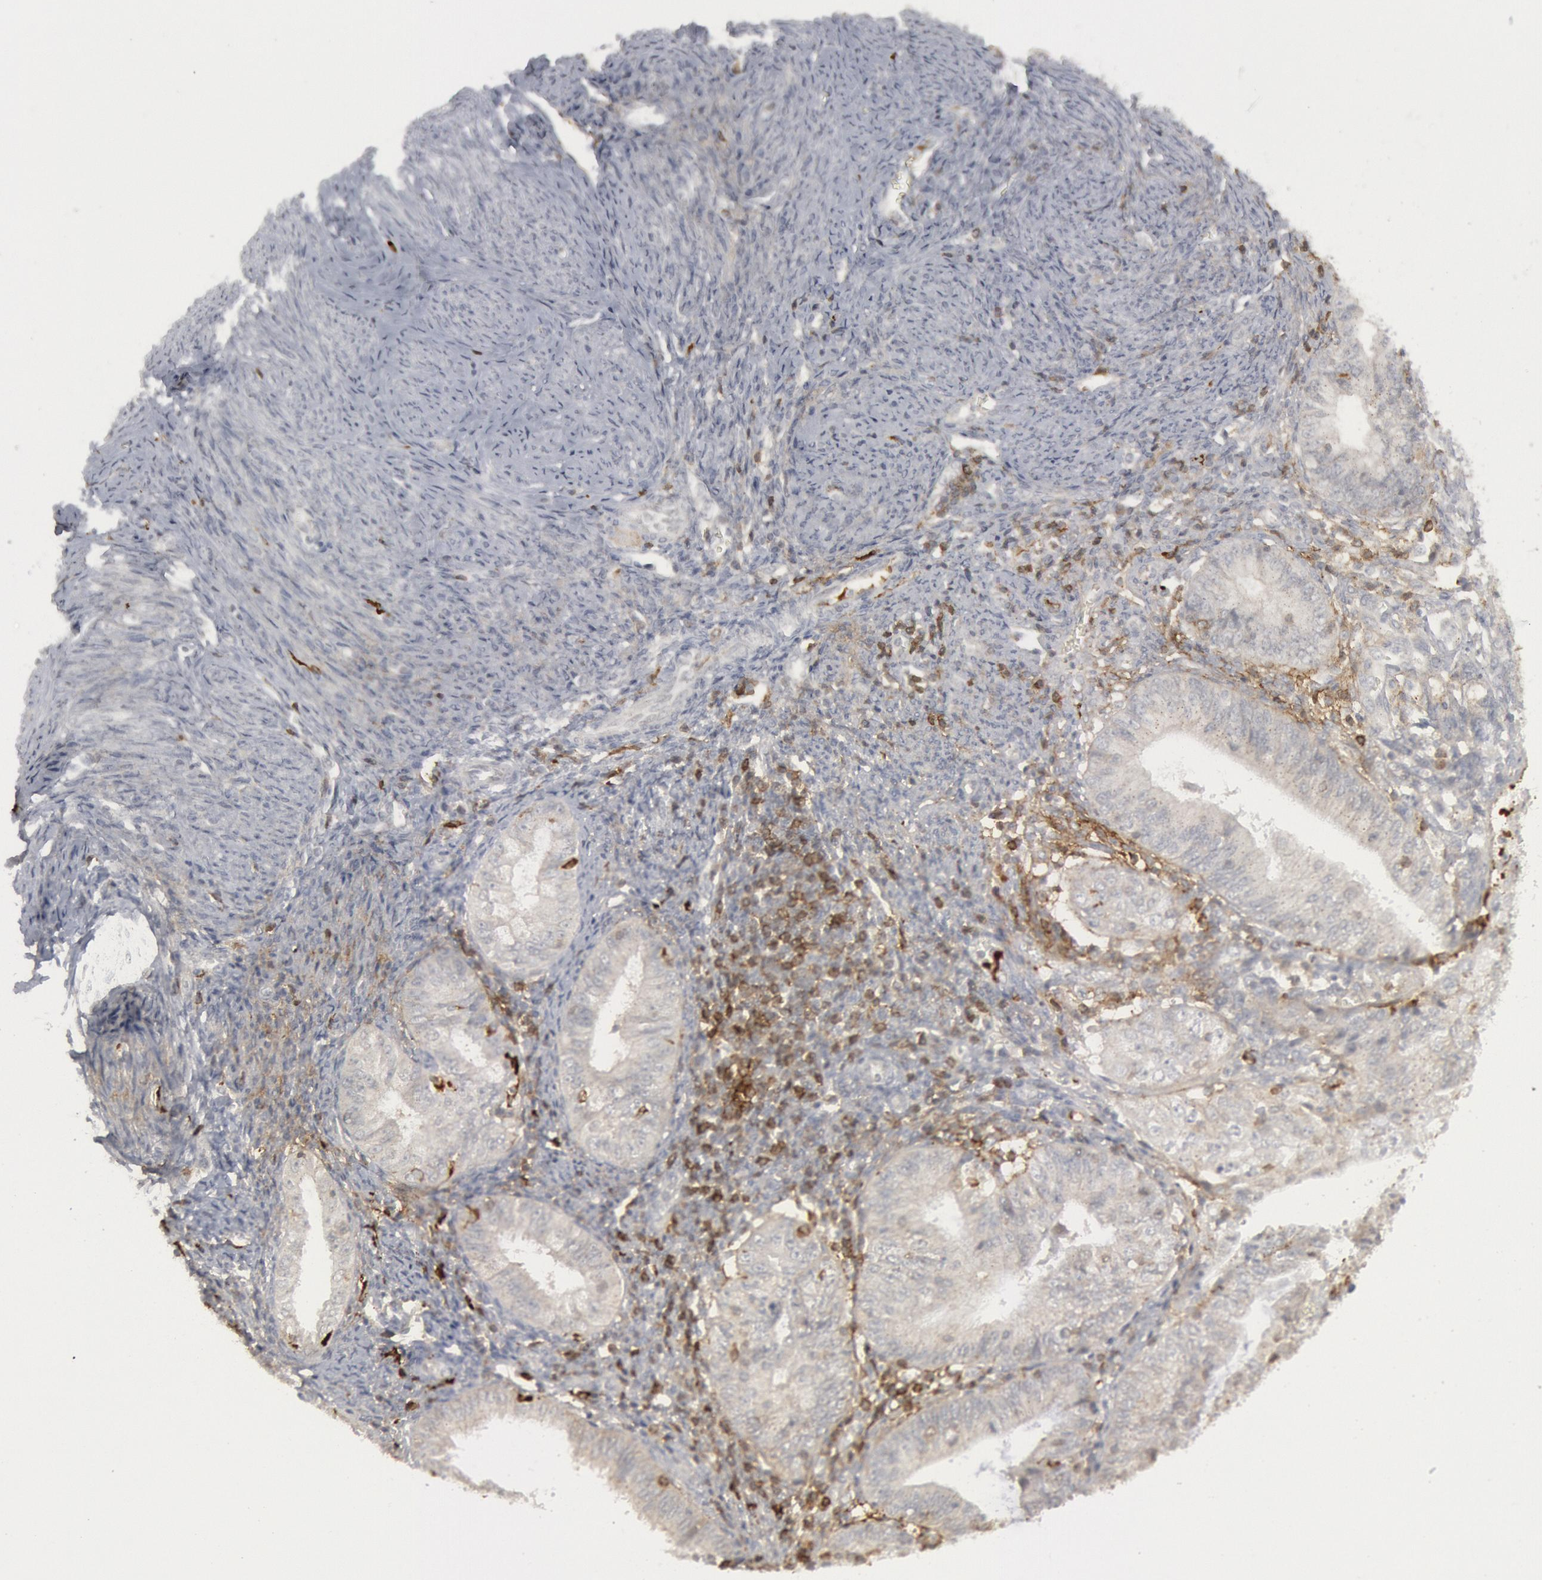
{"staining": {"intensity": "negative", "quantity": "none", "location": "none"}, "tissue": "endometrial cancer", "cell_type": "Tumor cells", "image_type": "cancer", "snomed": [{"axis": "morphology", "description": "Adenocarcinoma, NOS"}, {"axis": "topography", "description": "Endometrium"}], "caption": "An image of human endometrial cancer (adenocarcinoma) is negative for staining in tumor cells.", "gene": "C1QC", "patient": {"sex": "female", "age": 55}}